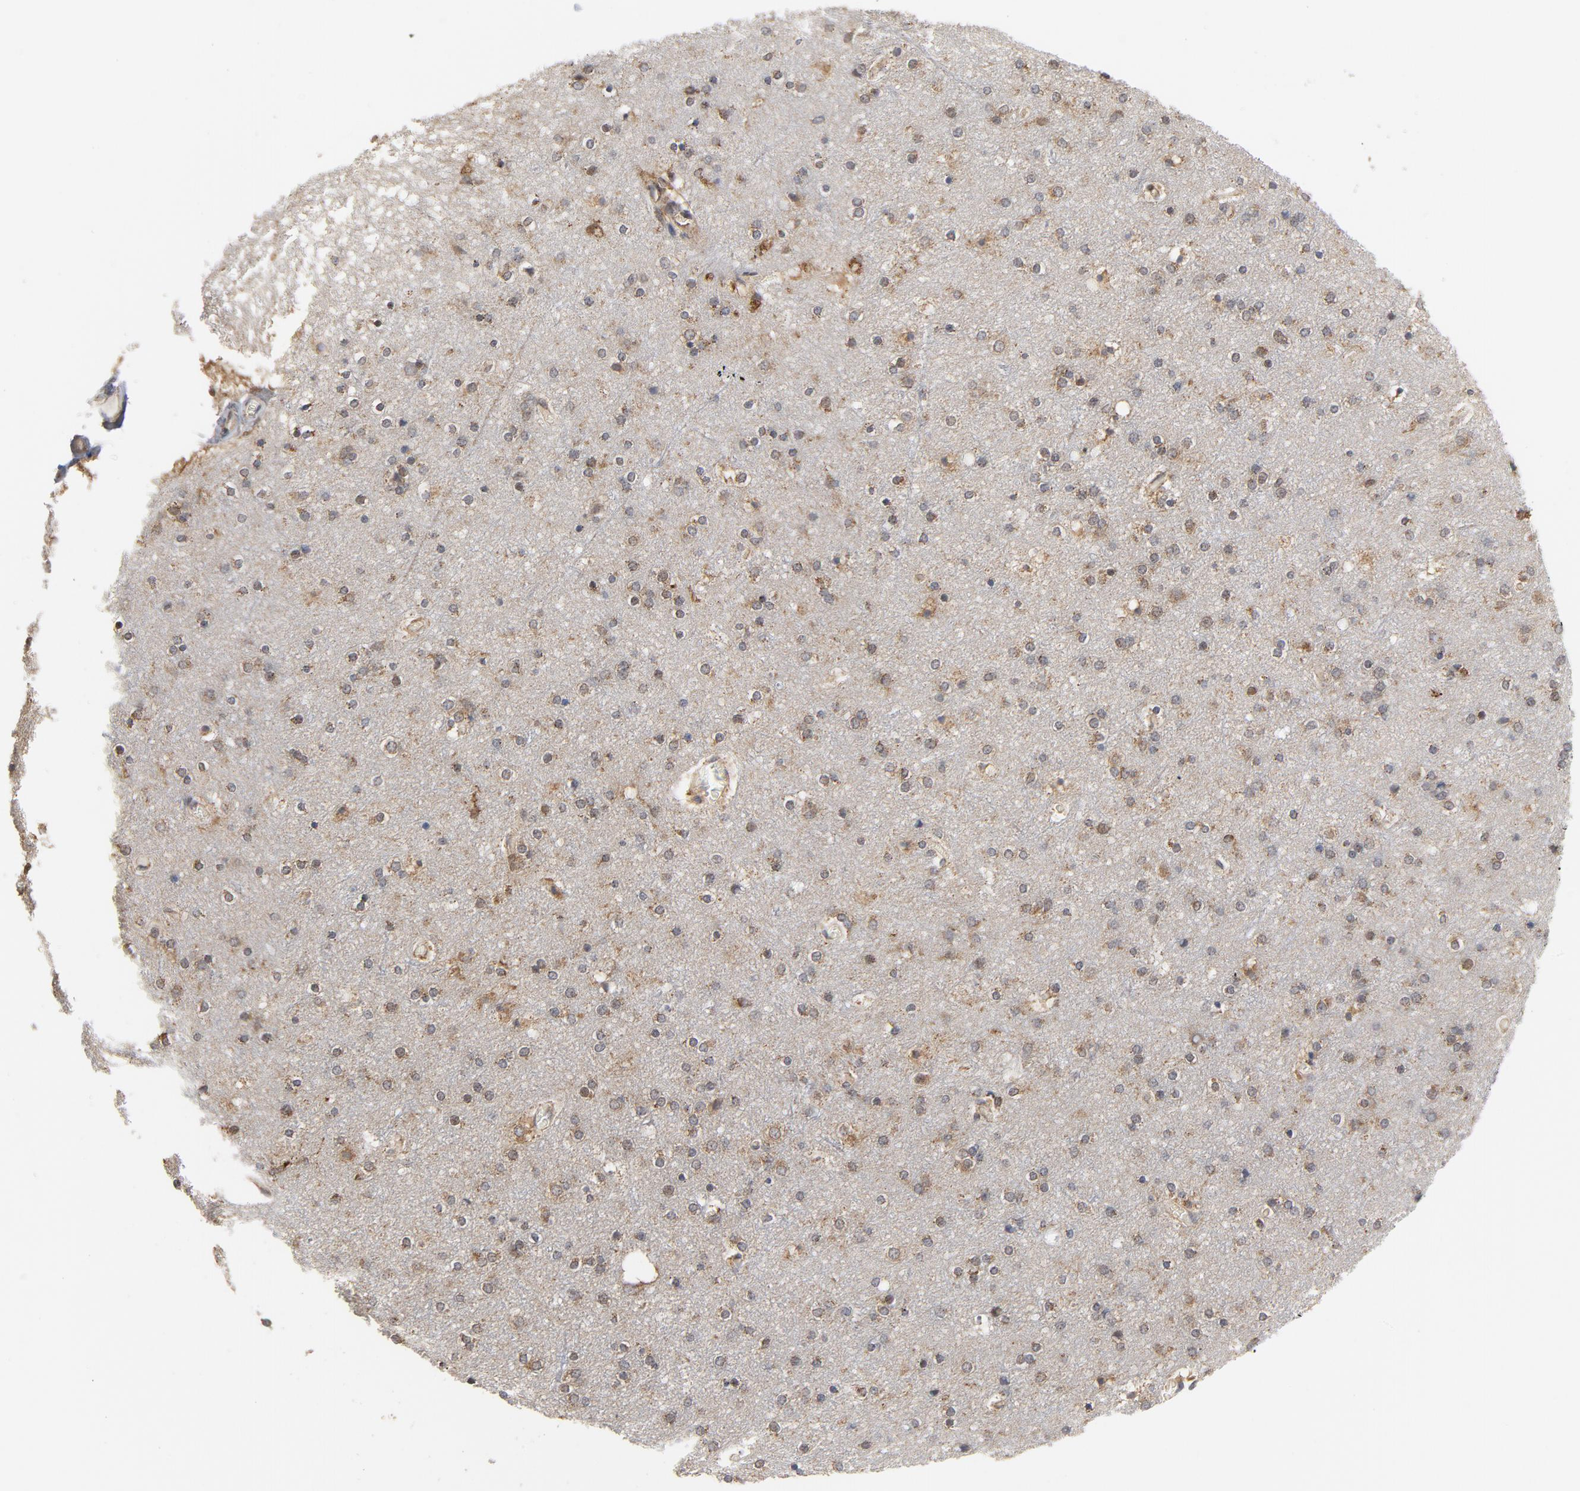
{"staining": {"intensity": "weak", "quantity": ">75%", "location": "cytoplasmic/membranous"}, "tissue": "cerebral cortex", "cell_type": "Endothelial cells", "image_type": "normal", "snomed": [{"axis": "morphology", "description": "Normal tissue, NOS"}, {"axis": "topography", "description": "Cerebral cortex"}], "caption": "This photomicrograph displays unremarkable cerebral cortex stained with immunohistochemistry (IHC) to label a protein in brown. The cytoplasmic/membranous of endothelial cells show weak positivity for the protein. Nuclei are counter-stained blue.", "gene": "RAPGEF4", "patient": {"sex": "female", "age": 54}}